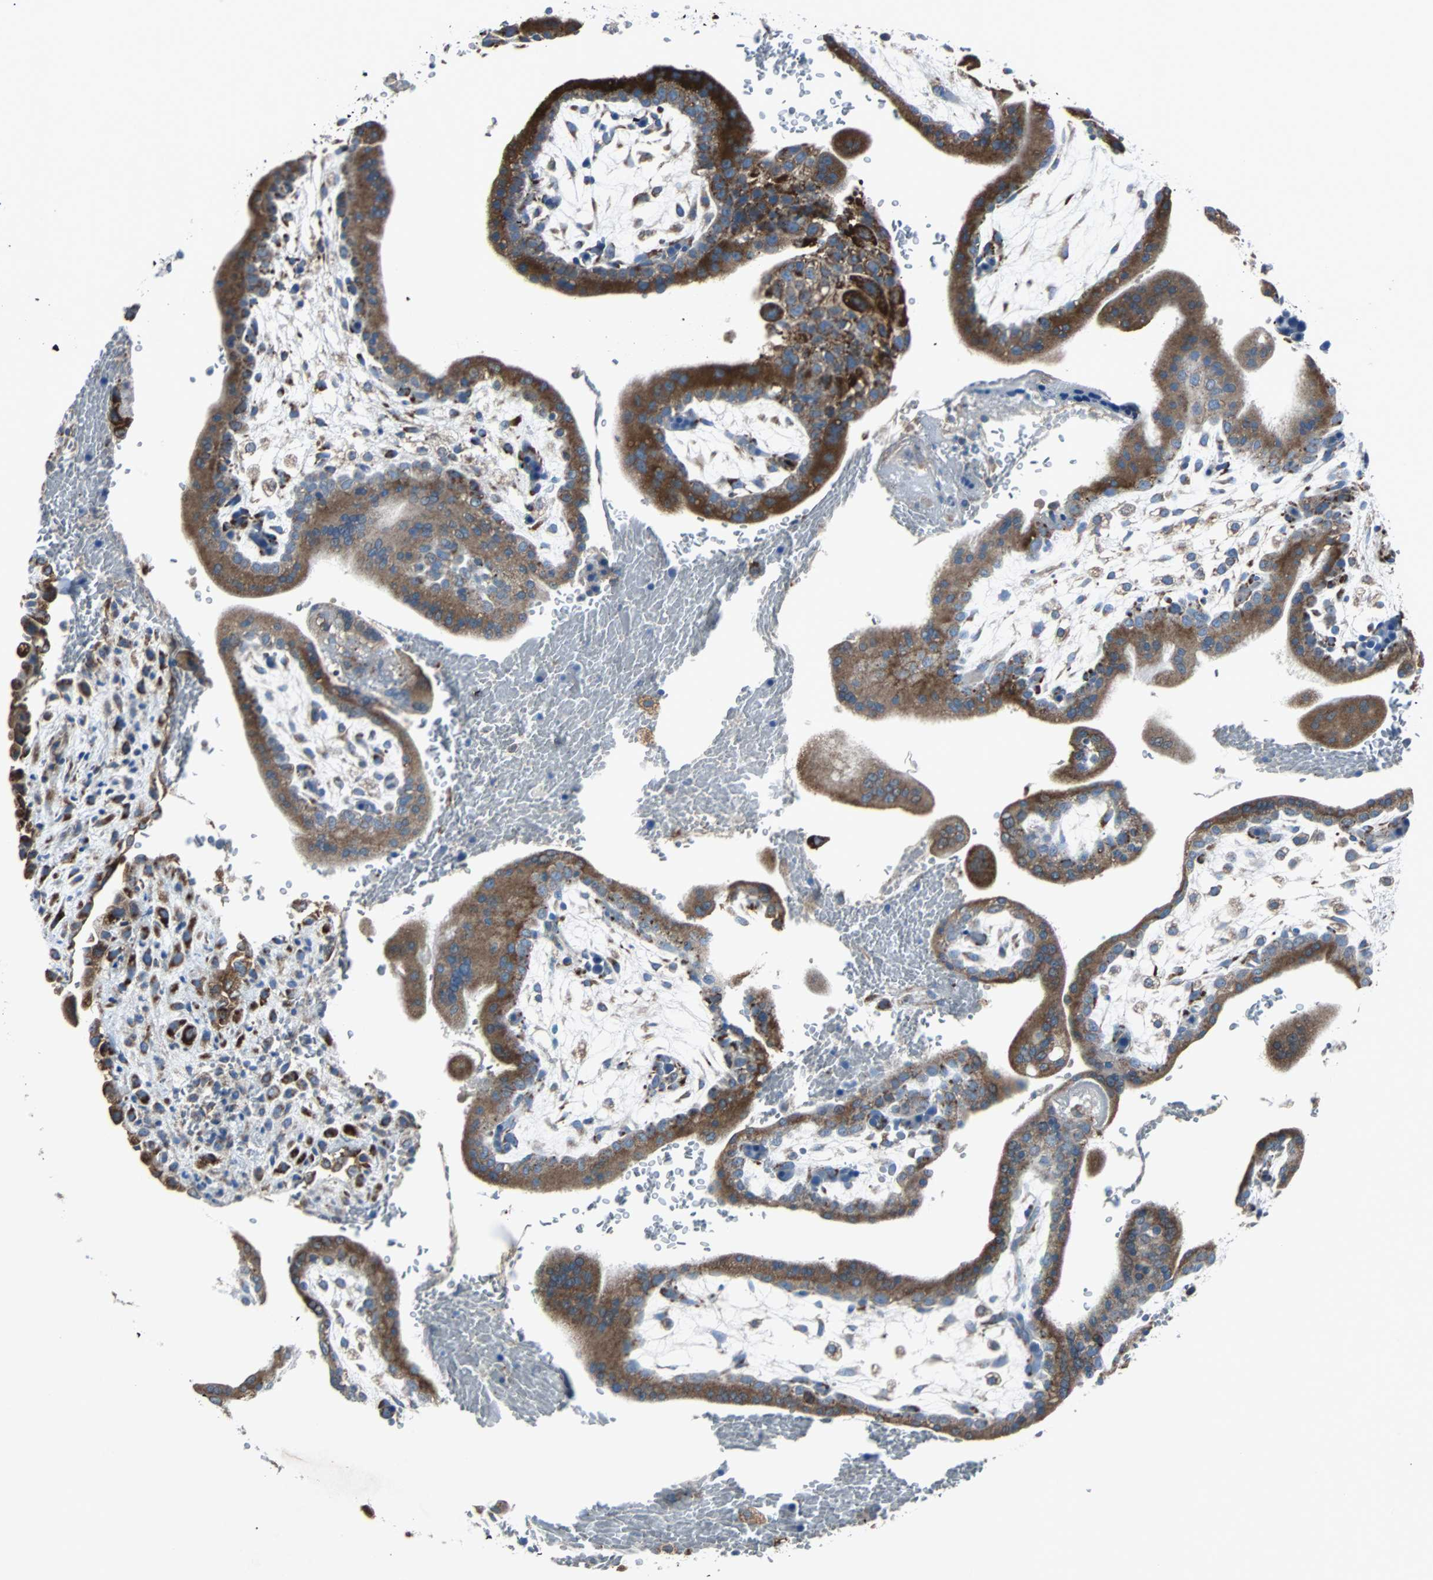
{"staining": {"intensity": "strong", "quantity": ">75%", "location": "cytoplasmic/membranous"}, "tissue": "placenta", "cell_type": "Decidual cells", "image_type": "normal", "snomed": [{"axis": "morphology", "description": "Normal tissue, NOS"}, {"axis": "topography", "description": "Placenta"}], "caption": "Benign placenta was stained to show a protein in brown. There is high levels of strong cytoplasmic/membranous expression in approximately >75% of decidual cells.", "gene": "PDIA4", "patient": {"sex": "female", "age": 35}}